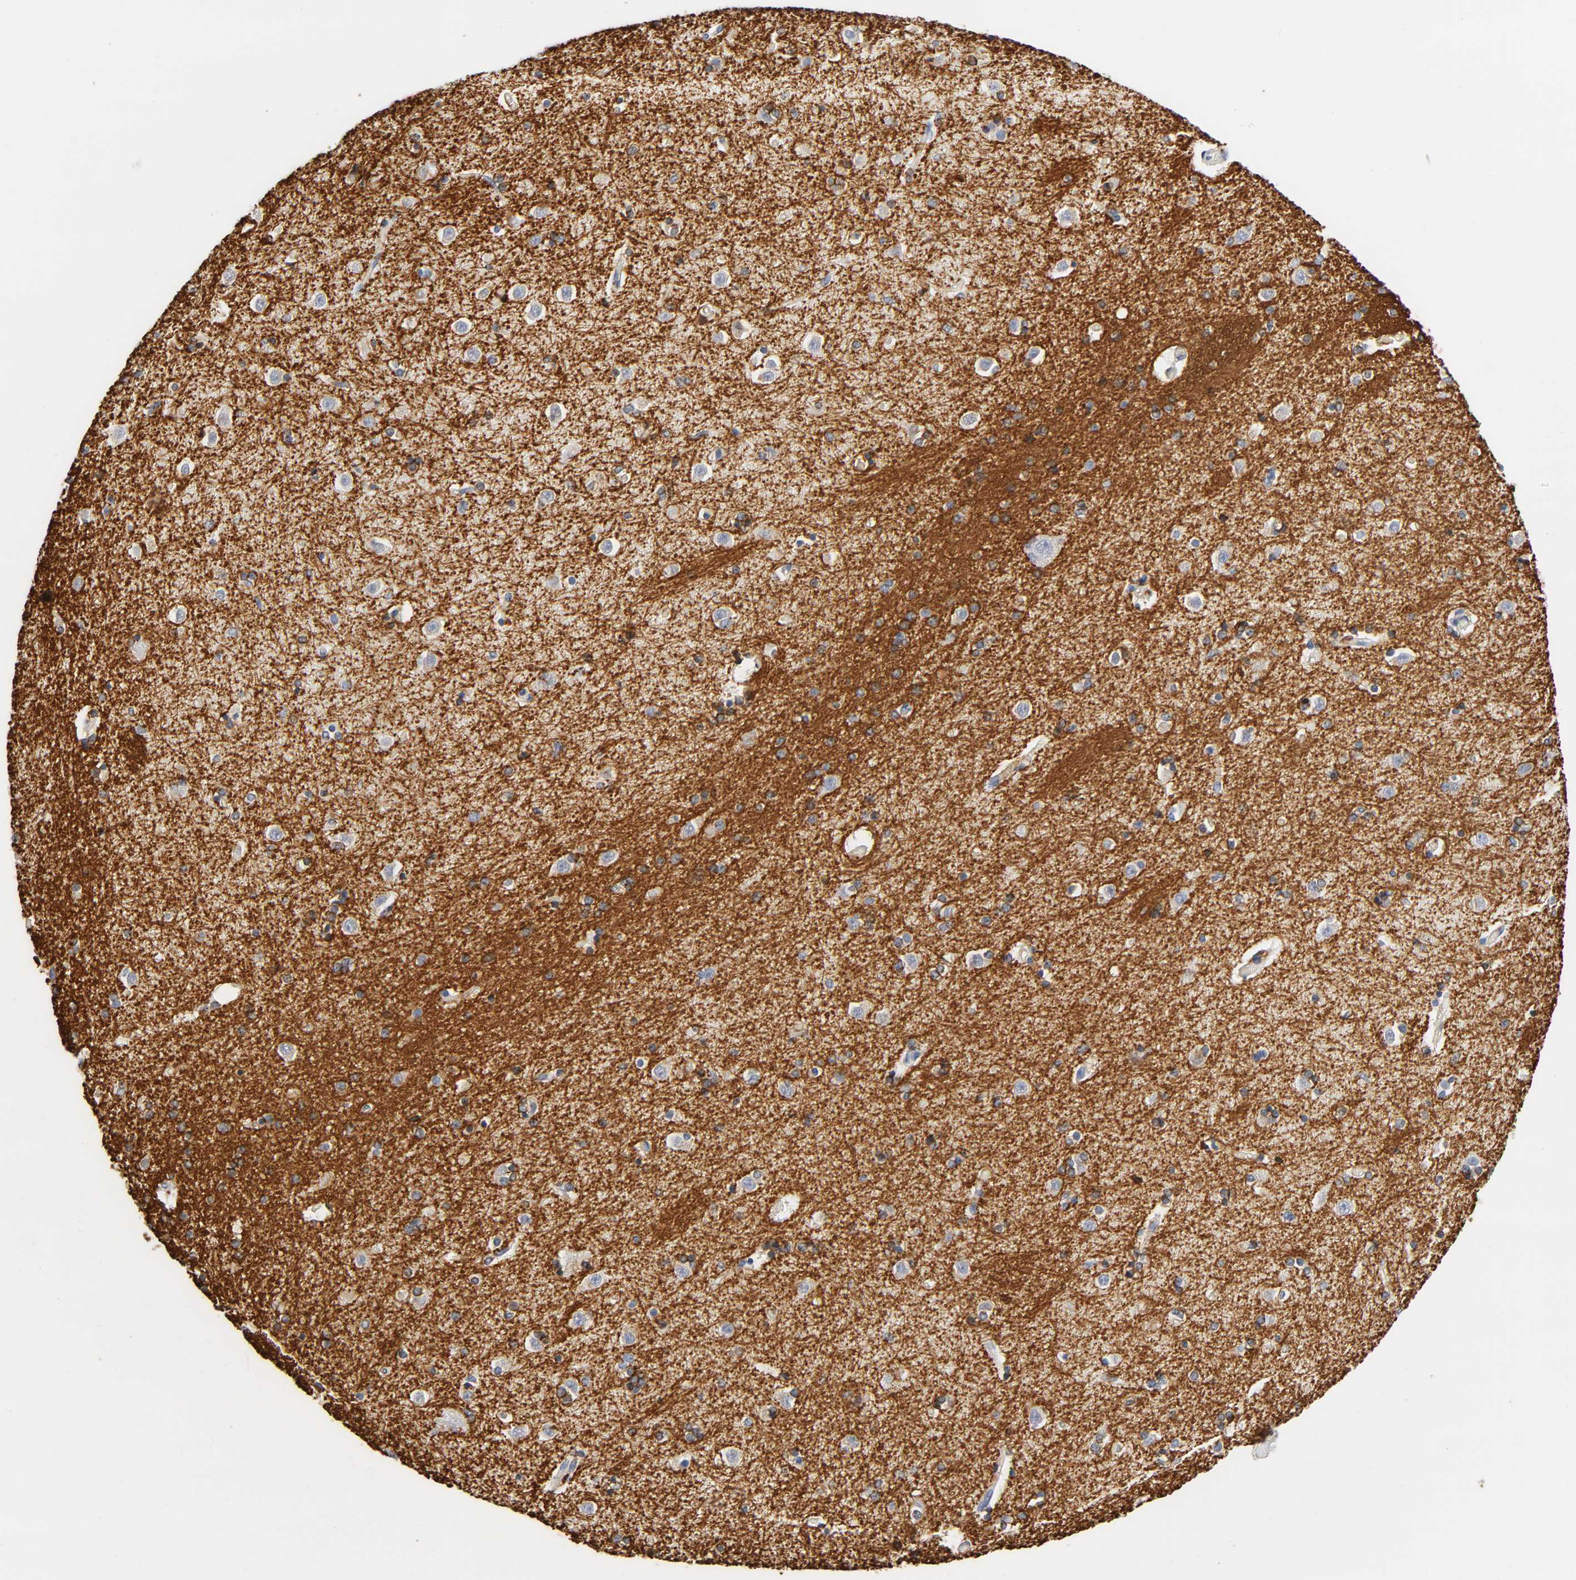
{"staining": {"intensity": "negative", "quantity": "none", "location": "none"}, "tissue": "caudate", "cell_type": "Glial cells", "image_type": "normal", "snomed": [{"axis": "morphology", "description": "Normal tissue, NOS"}, {"axis": "topography", "description": "Lateral ventricle wall"}], "caption": "Immunohistochemistry (IHC) of normal caudate demonstrates no staining in glial cells. (DAB (3,3'-diaminobenzidine) IHC visualized using brightfield microscopy, high magnification).", "gene": "PLP1", "patient": {"sex": "female", "age": 54}}